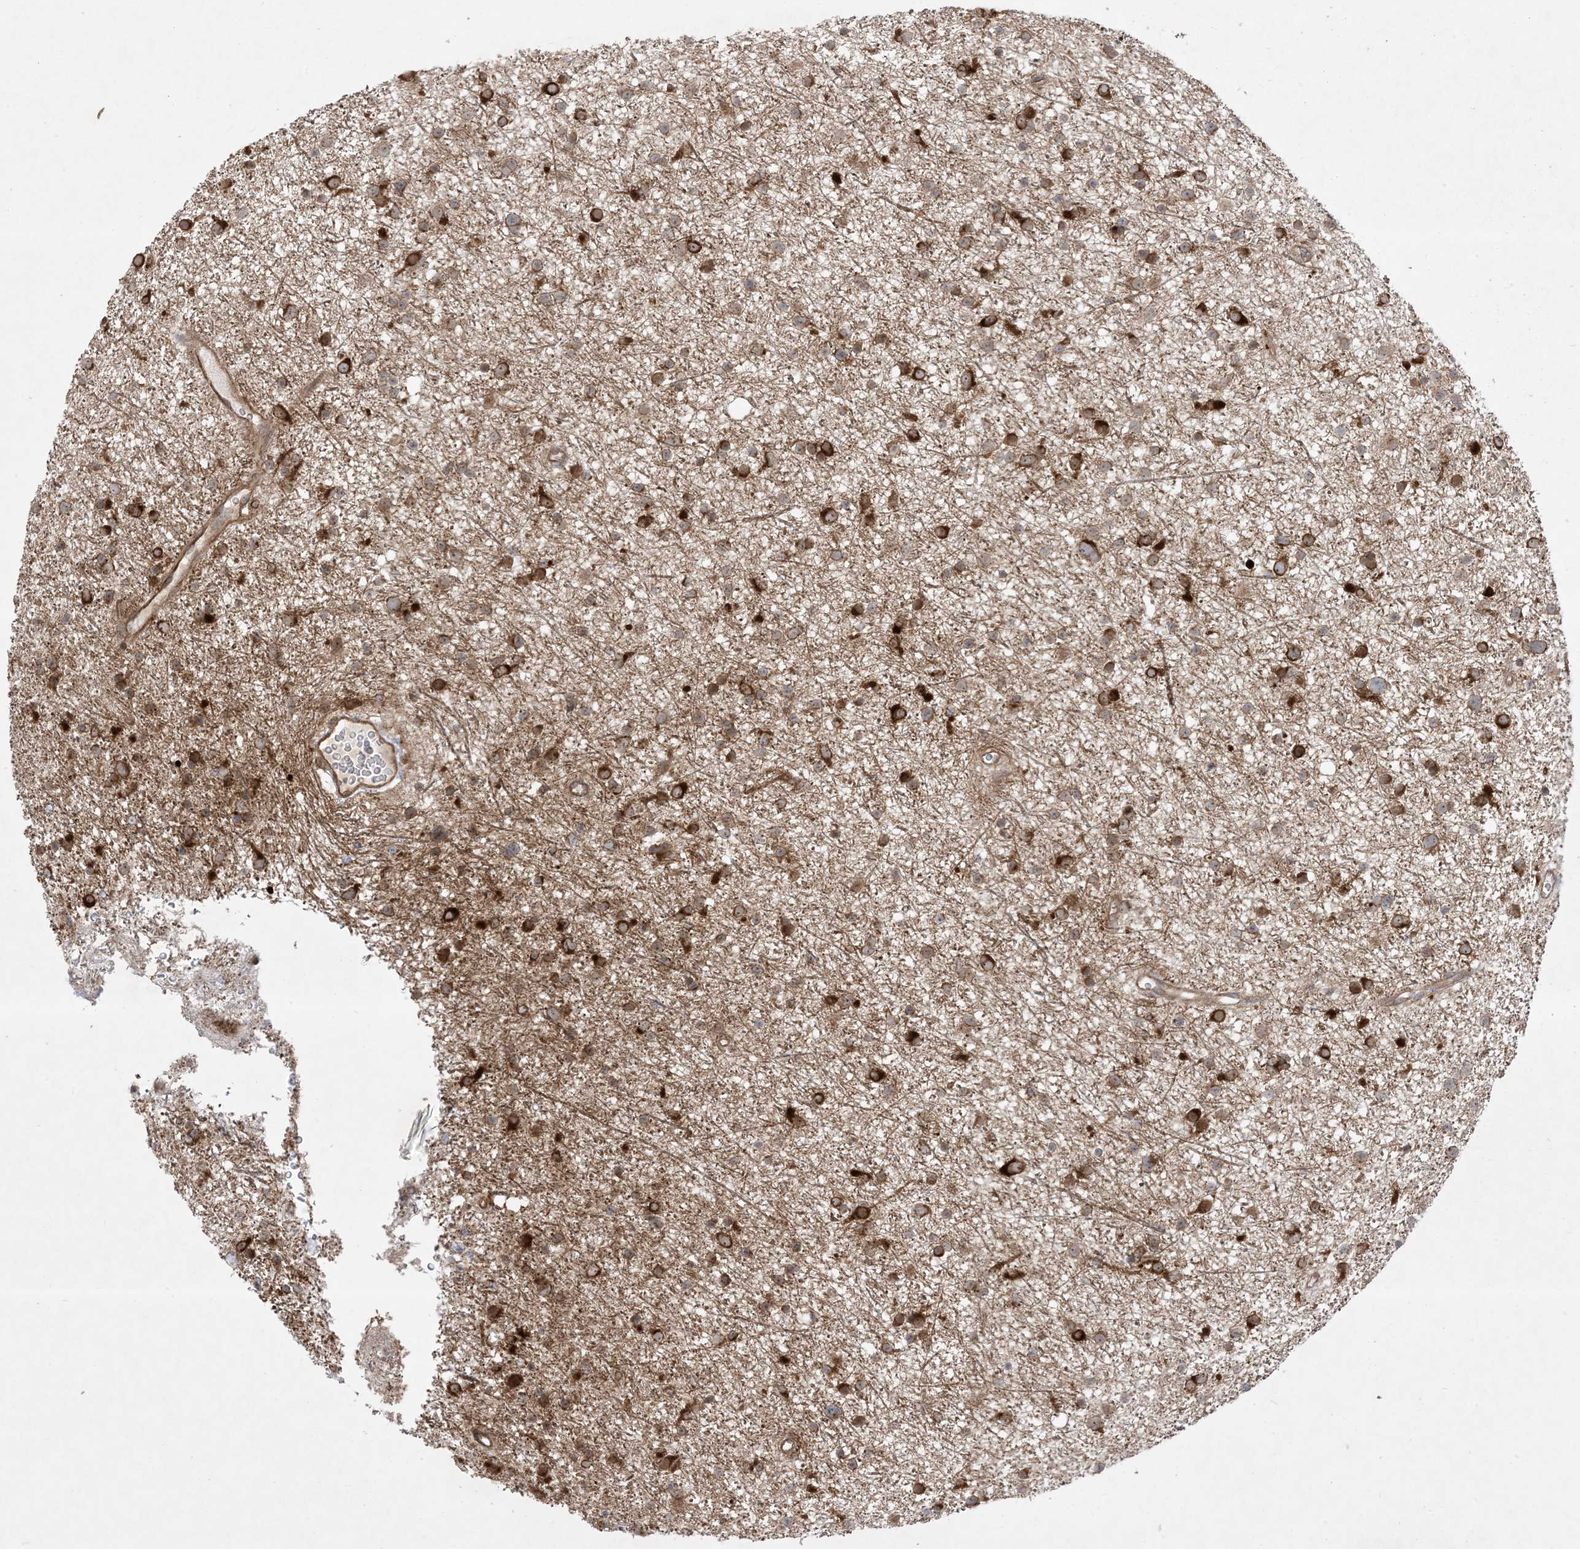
{"staining": {"intensity": "strong", "quantity": "25%-75%", "location": "cytoplasmic/membranous"}, "tissue": "glioma", "cell_type": "Tumor cells", "image_type": "cancer", "snomed": [{"axis": "morphology", "description": "Glioma, malignant, Low grade"}, {"axis": "topography", "description": "Cerebral cortex"}], "caption": "IHC micrograph of neoplastic tissue: human glioma stained using immunohistochemistry (IHC) shows high levels of strong protein expression localized specifically in the cytoplasmic/membranous of tumor cells, appearing as a cytoplasmic/membranous brown color.", "gene": "SOGA3", "patient": {"sex": "female", "age": 39}}